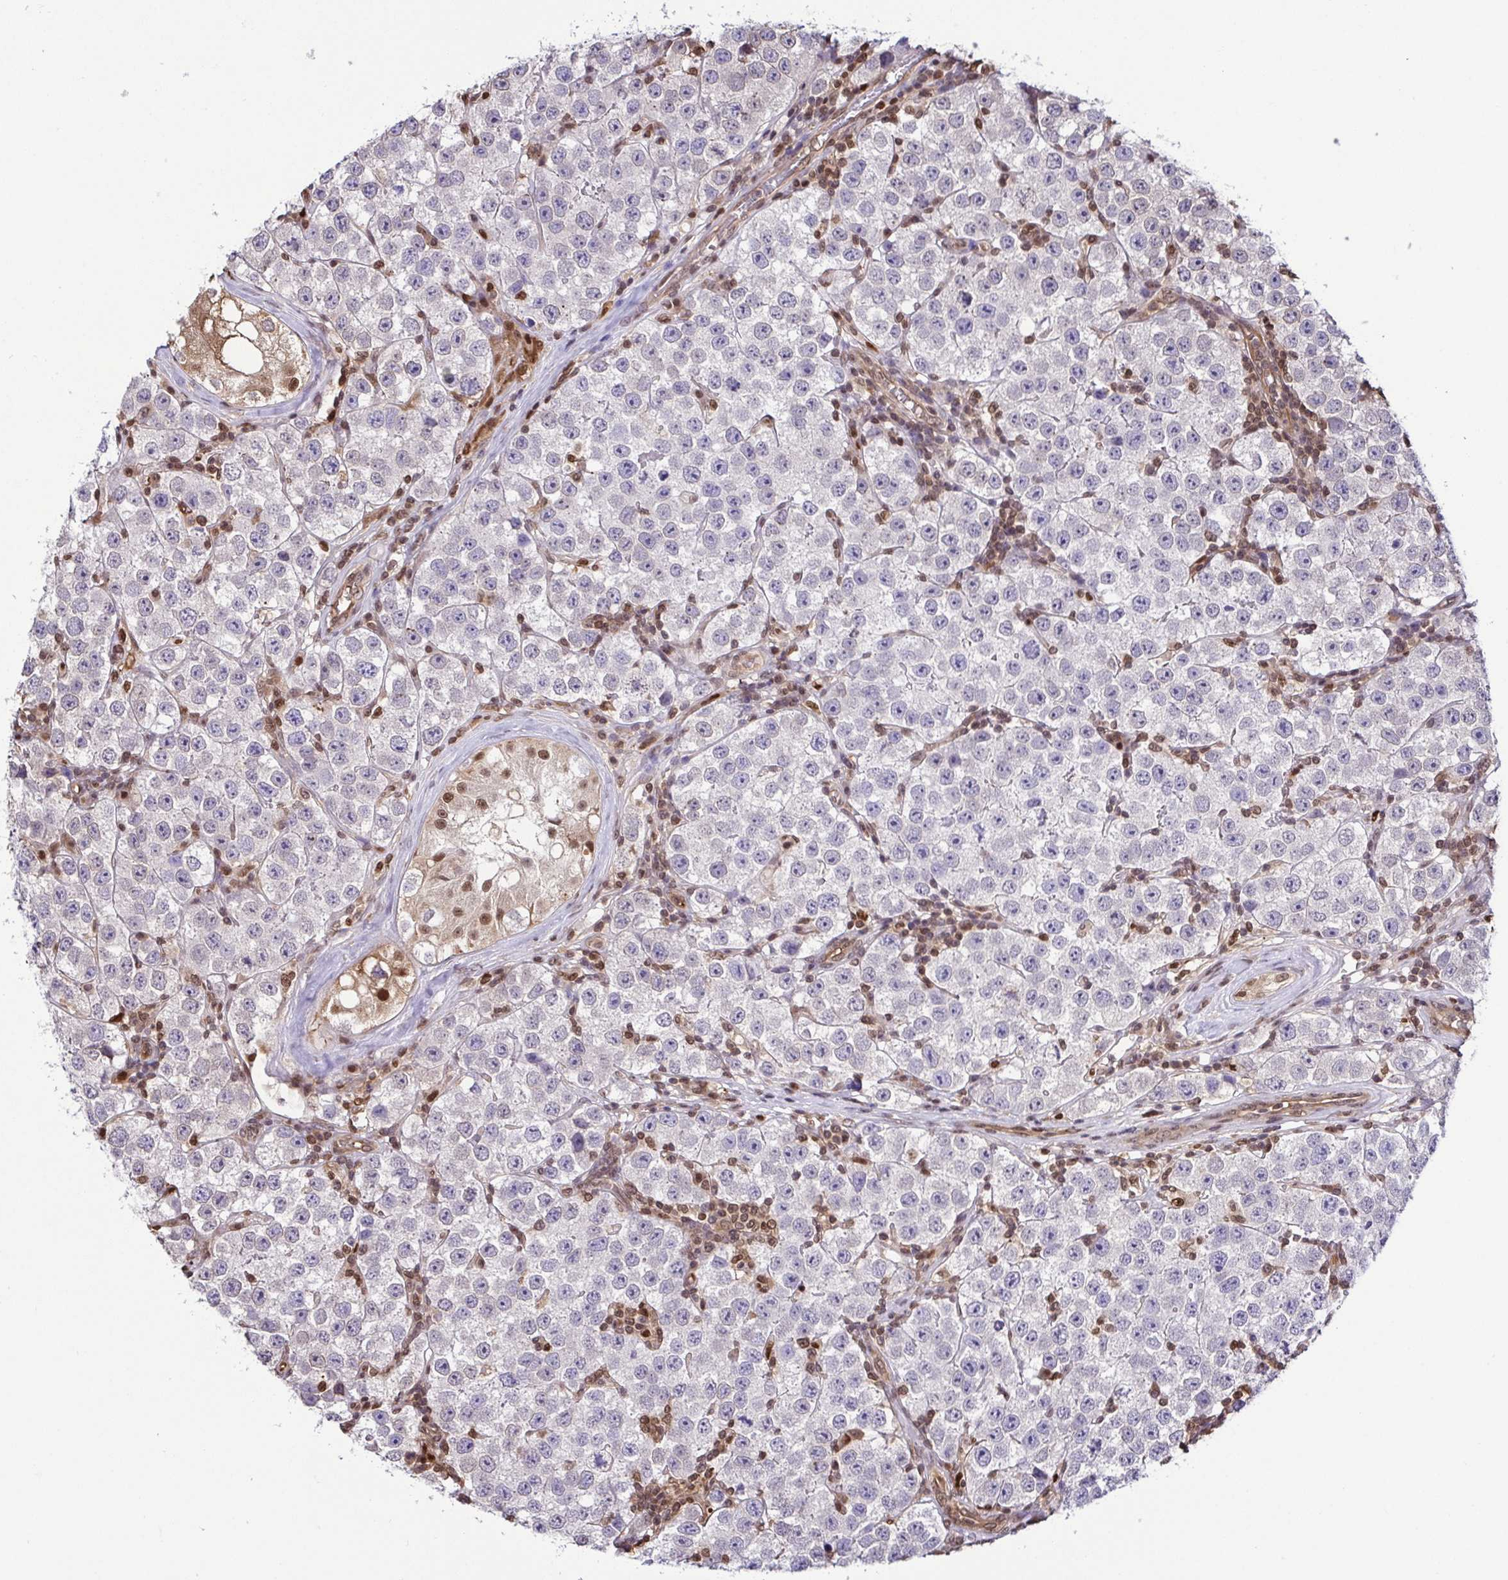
{"staining": {"intensity": "negative", "quantity": "none", "location": "none"}, "tissue": "testis cancer", "cell_type": "Tumor cells", "image_type": "cancer", "snomed": [{"axis": "morphology", "description": "Seminoma, NOS"}, {"axis": "topography", "description": "Testis"}], "caption": "IHC histopathology image of testis seminoma stained for a protein (brown), which displays no positivity in tumor cells.", "gene": "PSMB9", "patient": {"sex": "male", "age": 34}}